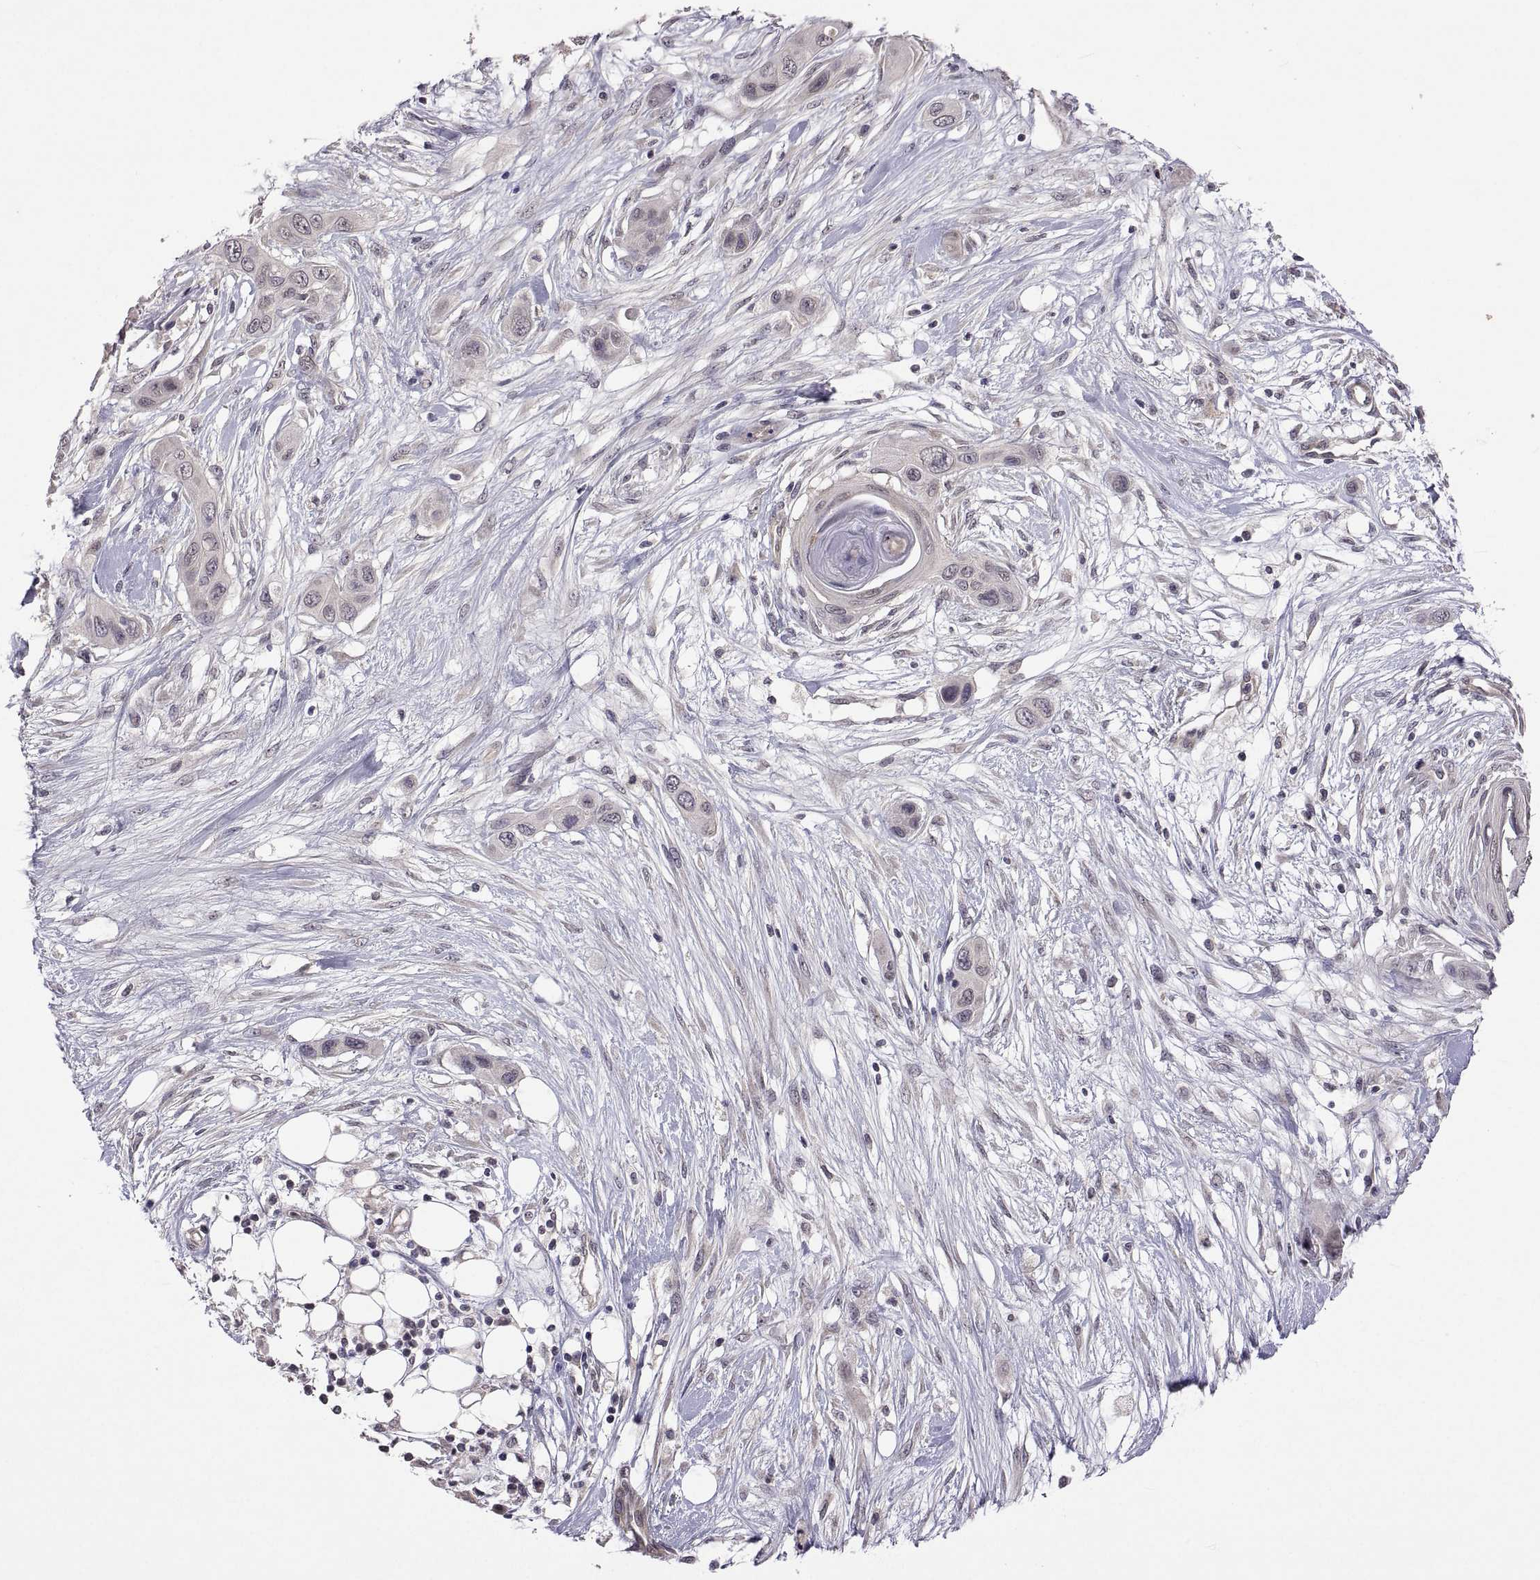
{"staining": {"intensity": "negative", "quantity": "none", "location": "none"}, "tissue": "skin cancer", "cell_type": "Tumor cells", "image_type": "cancer", "snomed": [{"axis": "morphology", "description": "Squamous cell carcinoma, NOS"}, {"axis": "topography", "description": "Skin"}], "caption": "This is an immunohistochemistry (IHC) histopathology image of skin cancer (squamous cell carcinoma). There is no expression in tumor cells.", "gene": "LAMA1", "patient": {"sex": "male", "age": 79}}